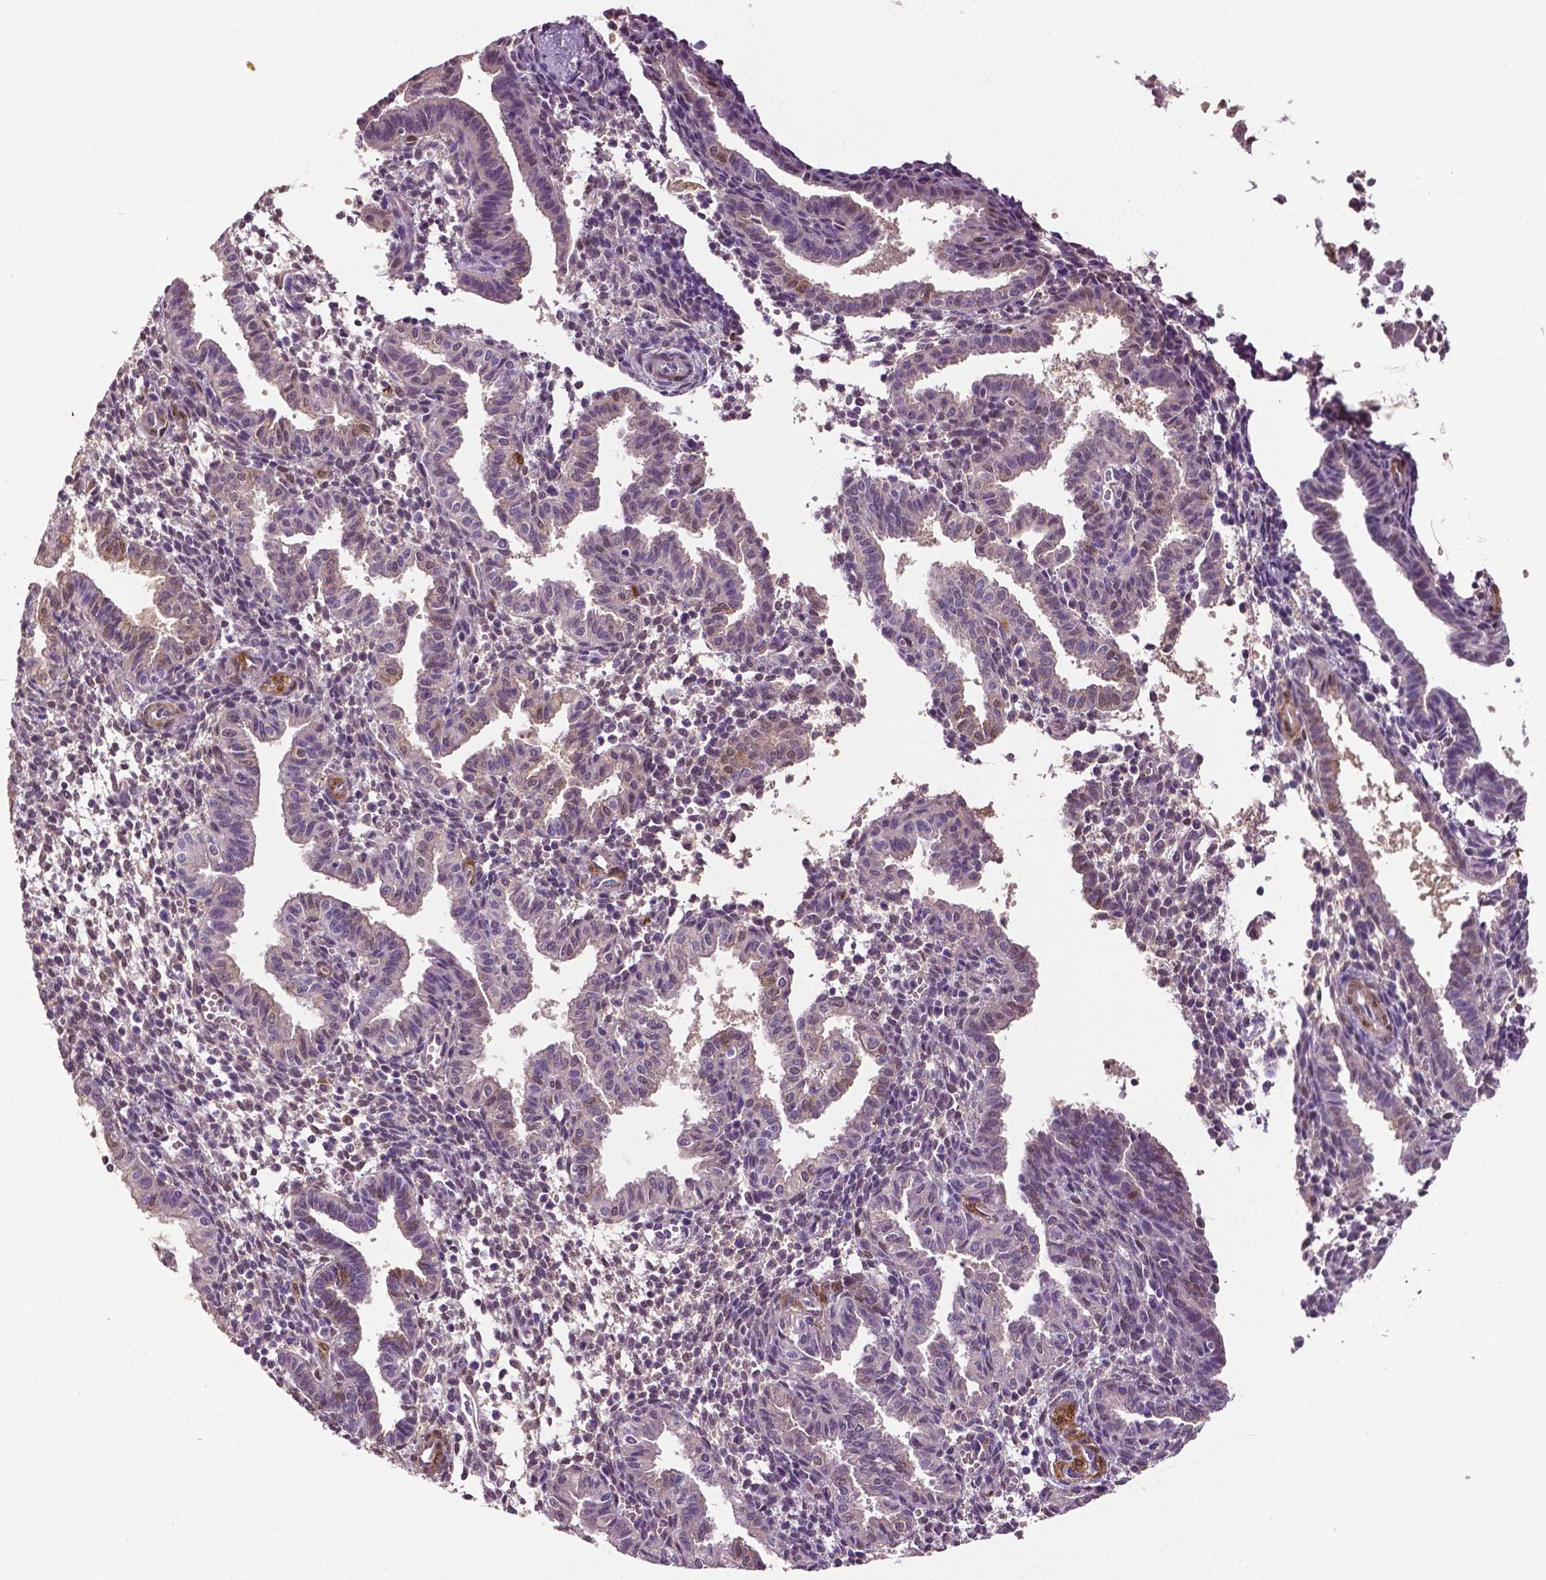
{"staining": {"intensity": "strong", "quantity": "<25%", "location": "cytoplasmic/membranous"}, "tissue": "endometrium", "cell_type": "Cells in endometrial stroma", "image_type": "normal", "snomed": [{"axis": "morphology", "description": "Normal tissue, NOS"}, {"axis": "topography", "description": "Endometrium"}], "caption": "Endometrium stained with a brown dye reveals strong cytoplasmic/membranous positive staining in approximately <25% of cells in endometrial stroma.", "gene": "PHGDH", "patient": {"sex": "female", "age": 37}}